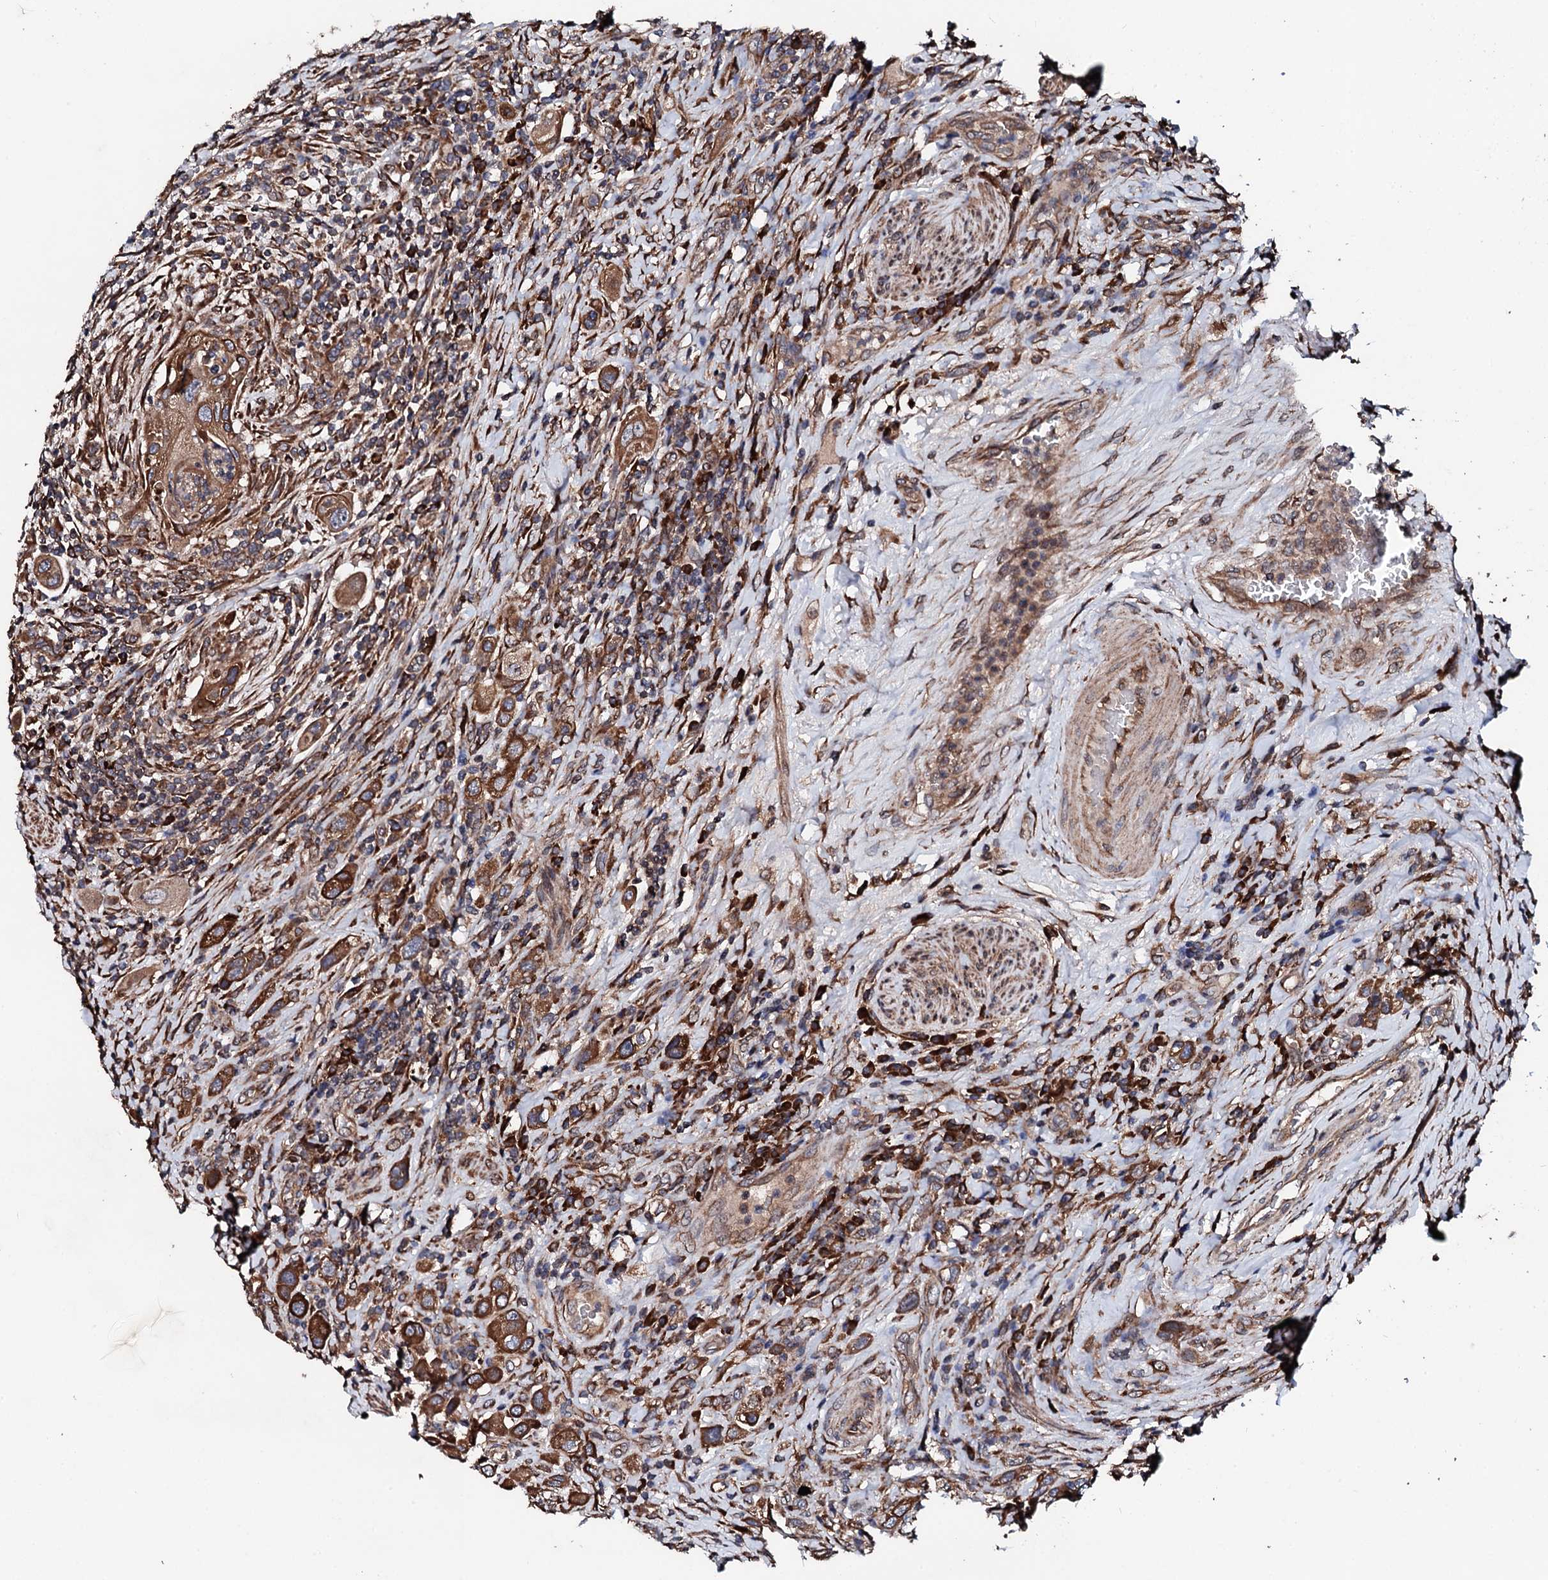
{"staining": {"intensity": "strong", "quantity": ">75%", "location": "cytoplasmic/membranous"}, "tissue": "urothelial cancer", "cell_type": "Tumor cells", "image_type": "cancer", "snomed": [{"axis": "morphology", "description": "Urothelial carcinoma, High grade"}, {"axis": "topography", "description": "Urinary bladder"}], "caption": "Urothelial cancer stained with a brown dye demonstrates strong cytoplasmic/membranous positive staining in approximately >75% of tumor cells.", "gene": "CKAP5", "patient": {"sex": "male", "age": 50}}